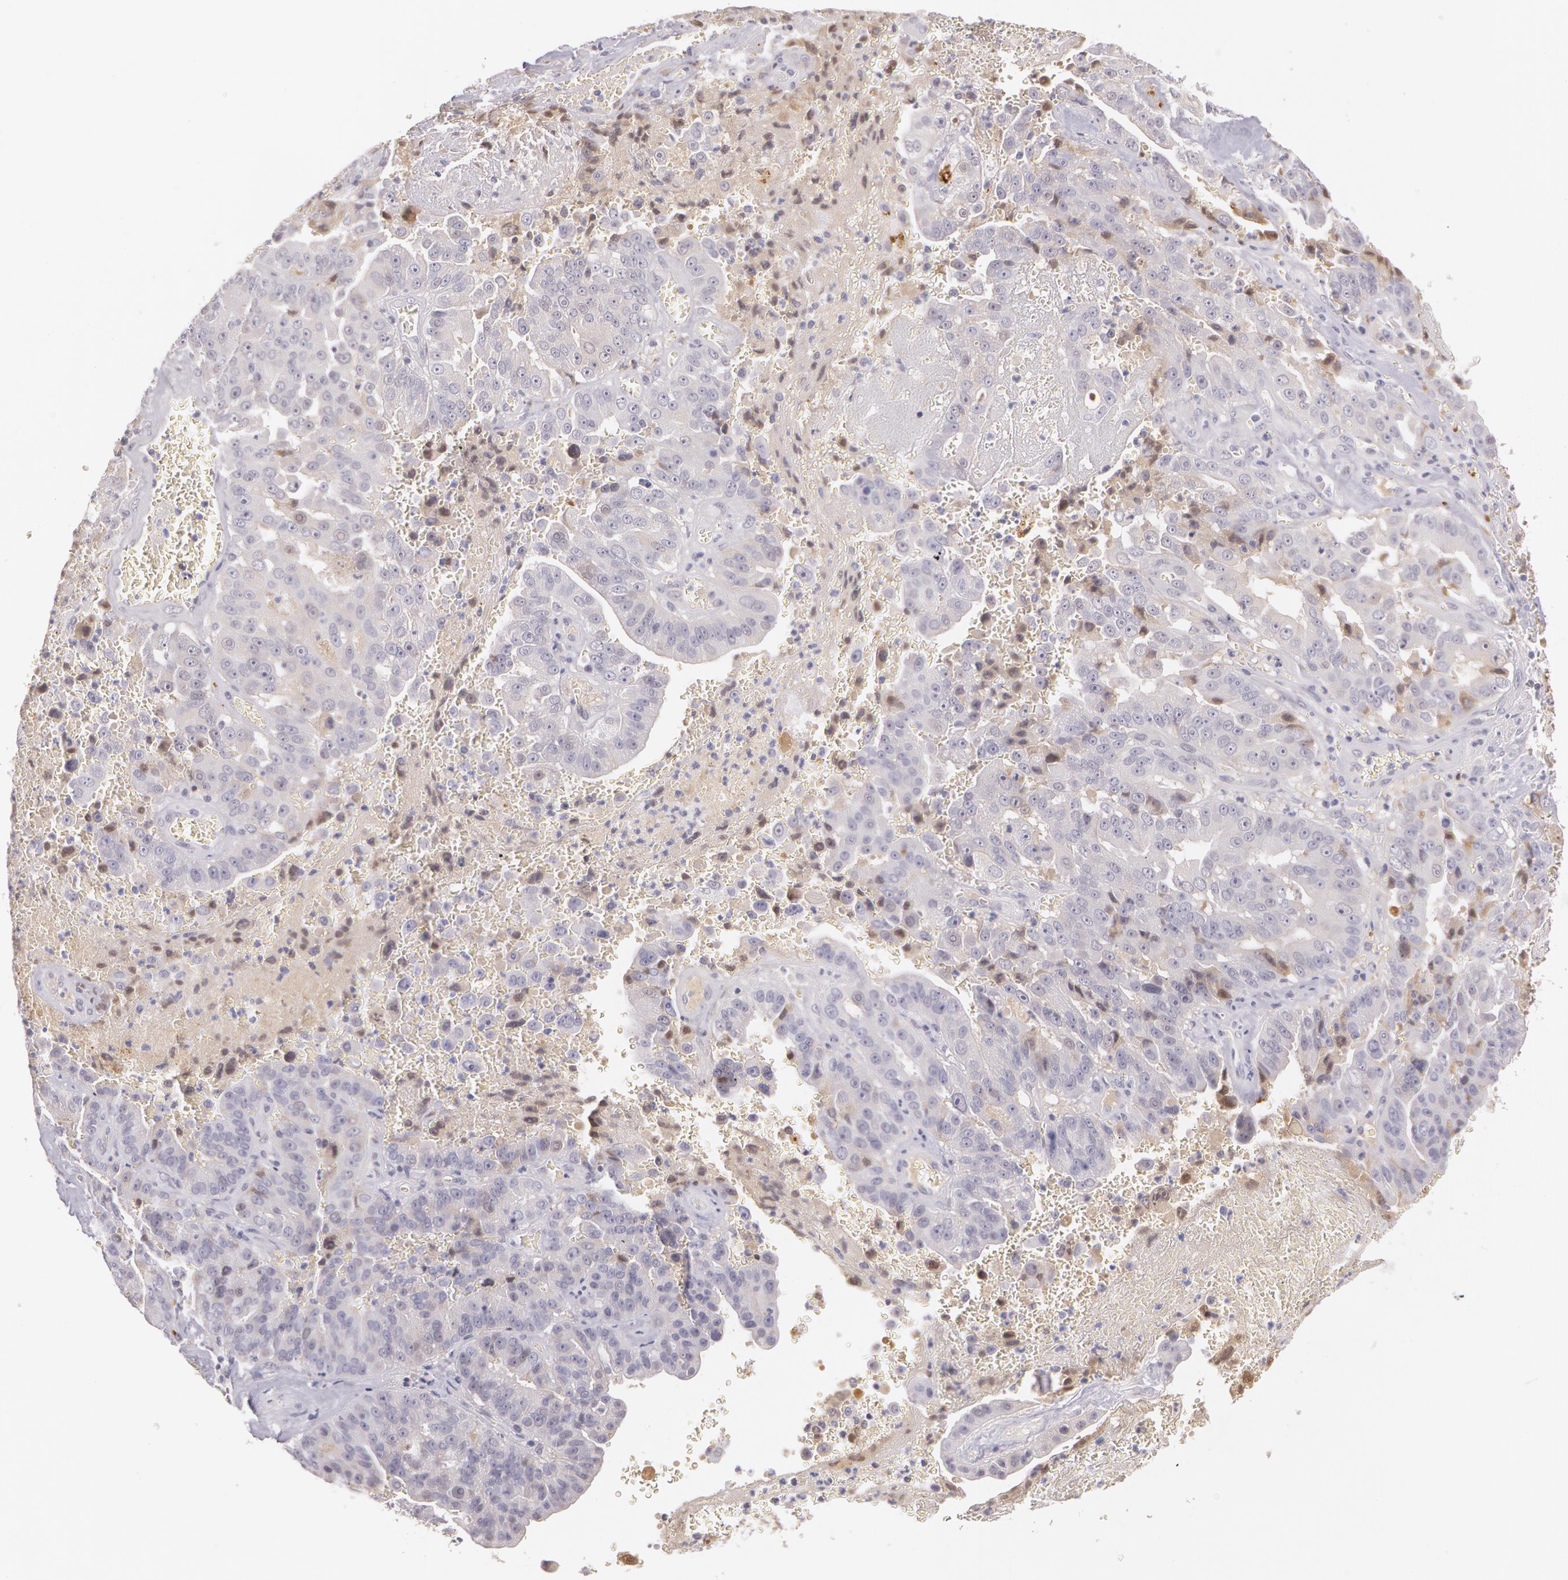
{"staining": {"intensity": "negative", "quantity": "none", "location": "none"}, "tissue": "liver cancer", "cell_type": "Tumor cells", "image_type": "cancer", "snomed": [{"axis": "morphology", "description": "Cholangiocarcinoma"}, {"axis": "topography", "description": "Liver"}], "caption": "High power microscopy micrograph of an immunohistochemistry photomicrograph of cholangiocarcinoma (liver), revealing no significant expression in tumor cells. The staining is performed using DAB (3,3'-diaminobenzidine) brown chromogen with nuclei counter-stained in using hematoxylin.", "gene": "LBP", "patient": {"sex": "female", "age": 79}}